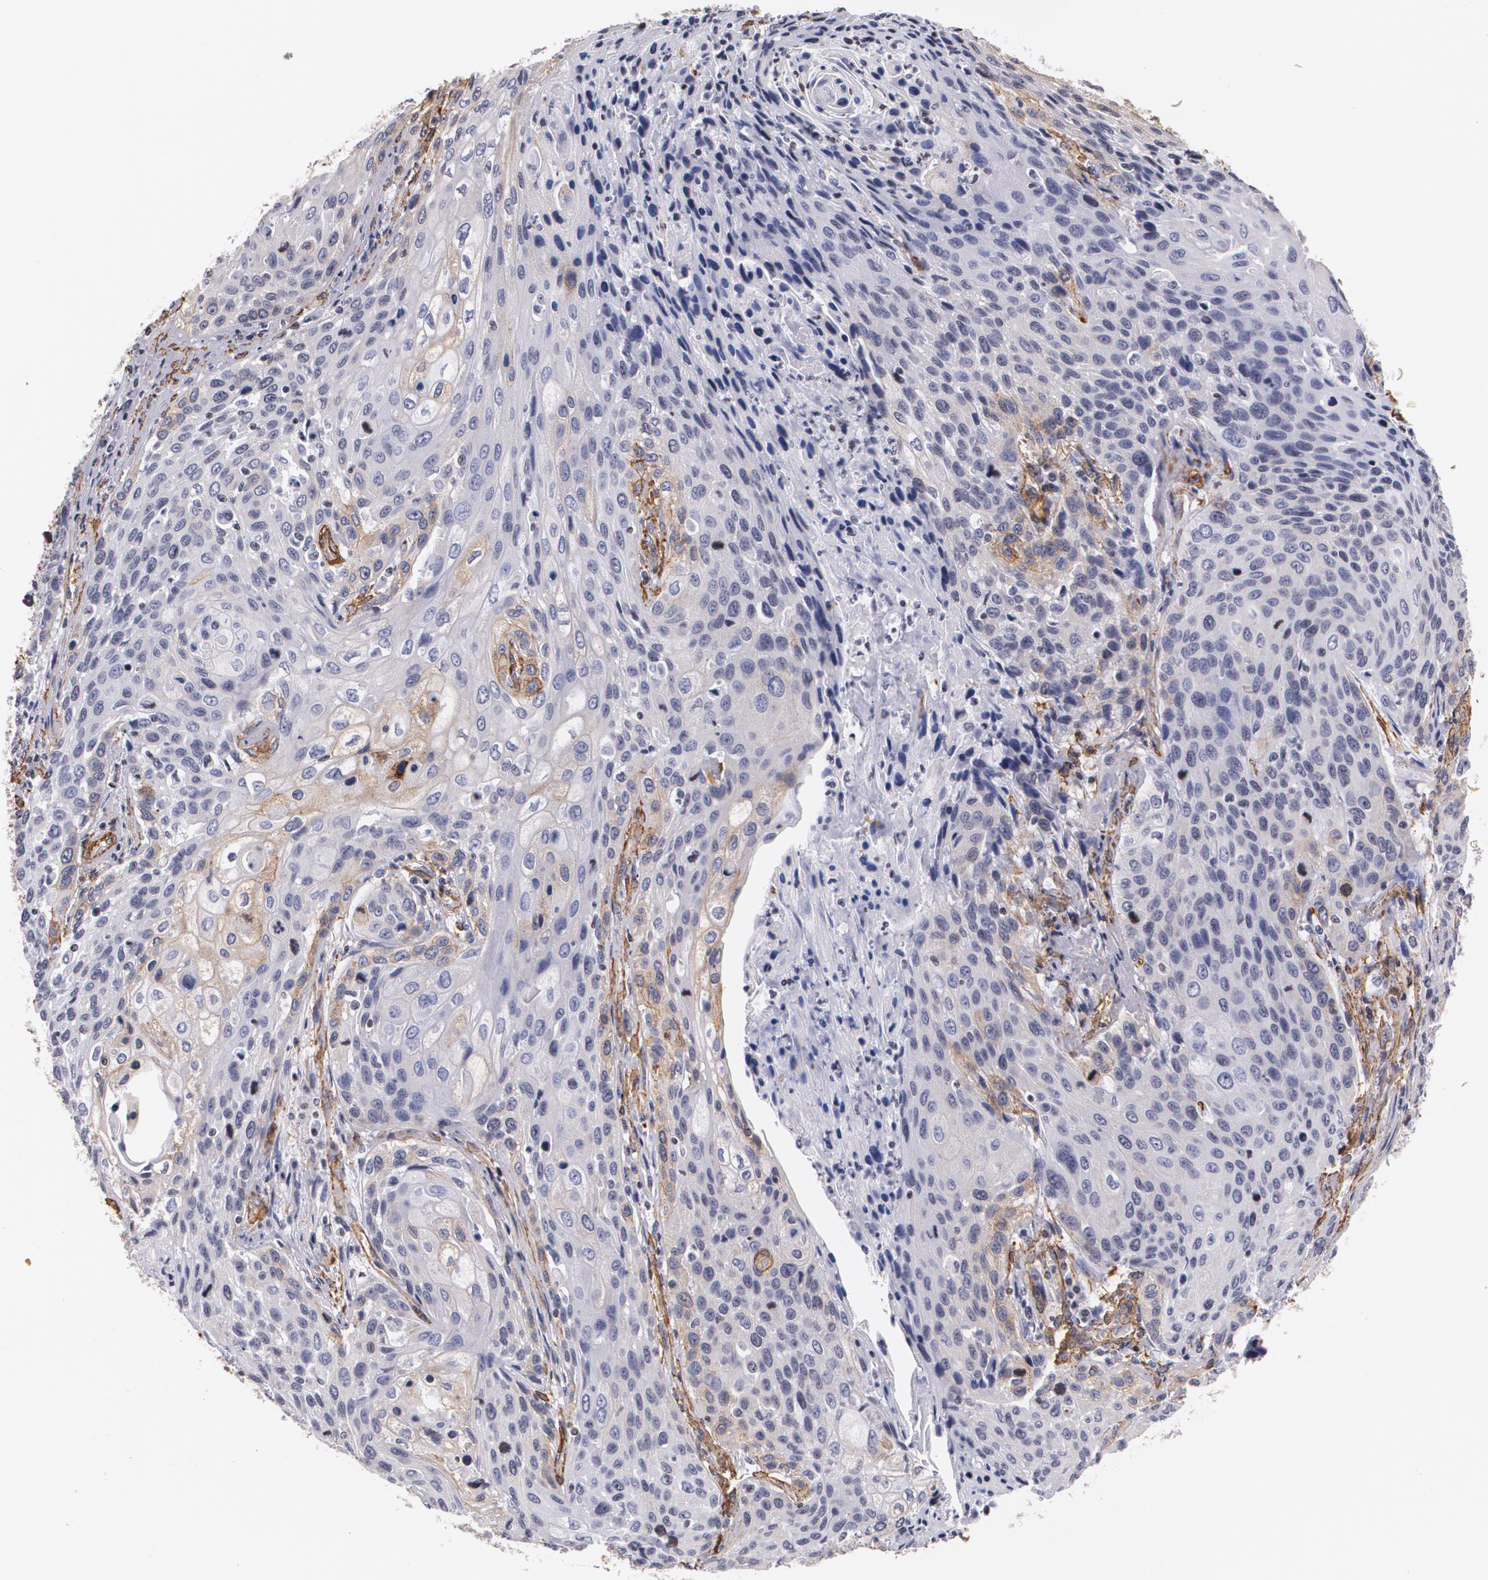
{"staining": {"intensity": "weak", "quantity": "<25%", "location": "cytoplasmic/membranous"}, "tissue": "cervical cancer", "cell_type": "Tumor cells", "image_type": "cancer", "snomed": [{"axis": "morphology", "description": "Squamous cell carcinoma, NOS"}, {"axis": "topography", "description": "Cervix"}], "caption": "There is no significant staining in tumor cells of cervical cancer (squamous cell carcinoma).", "gene": "VAMP1", "patient": {"sex": "female", "age": 32}}